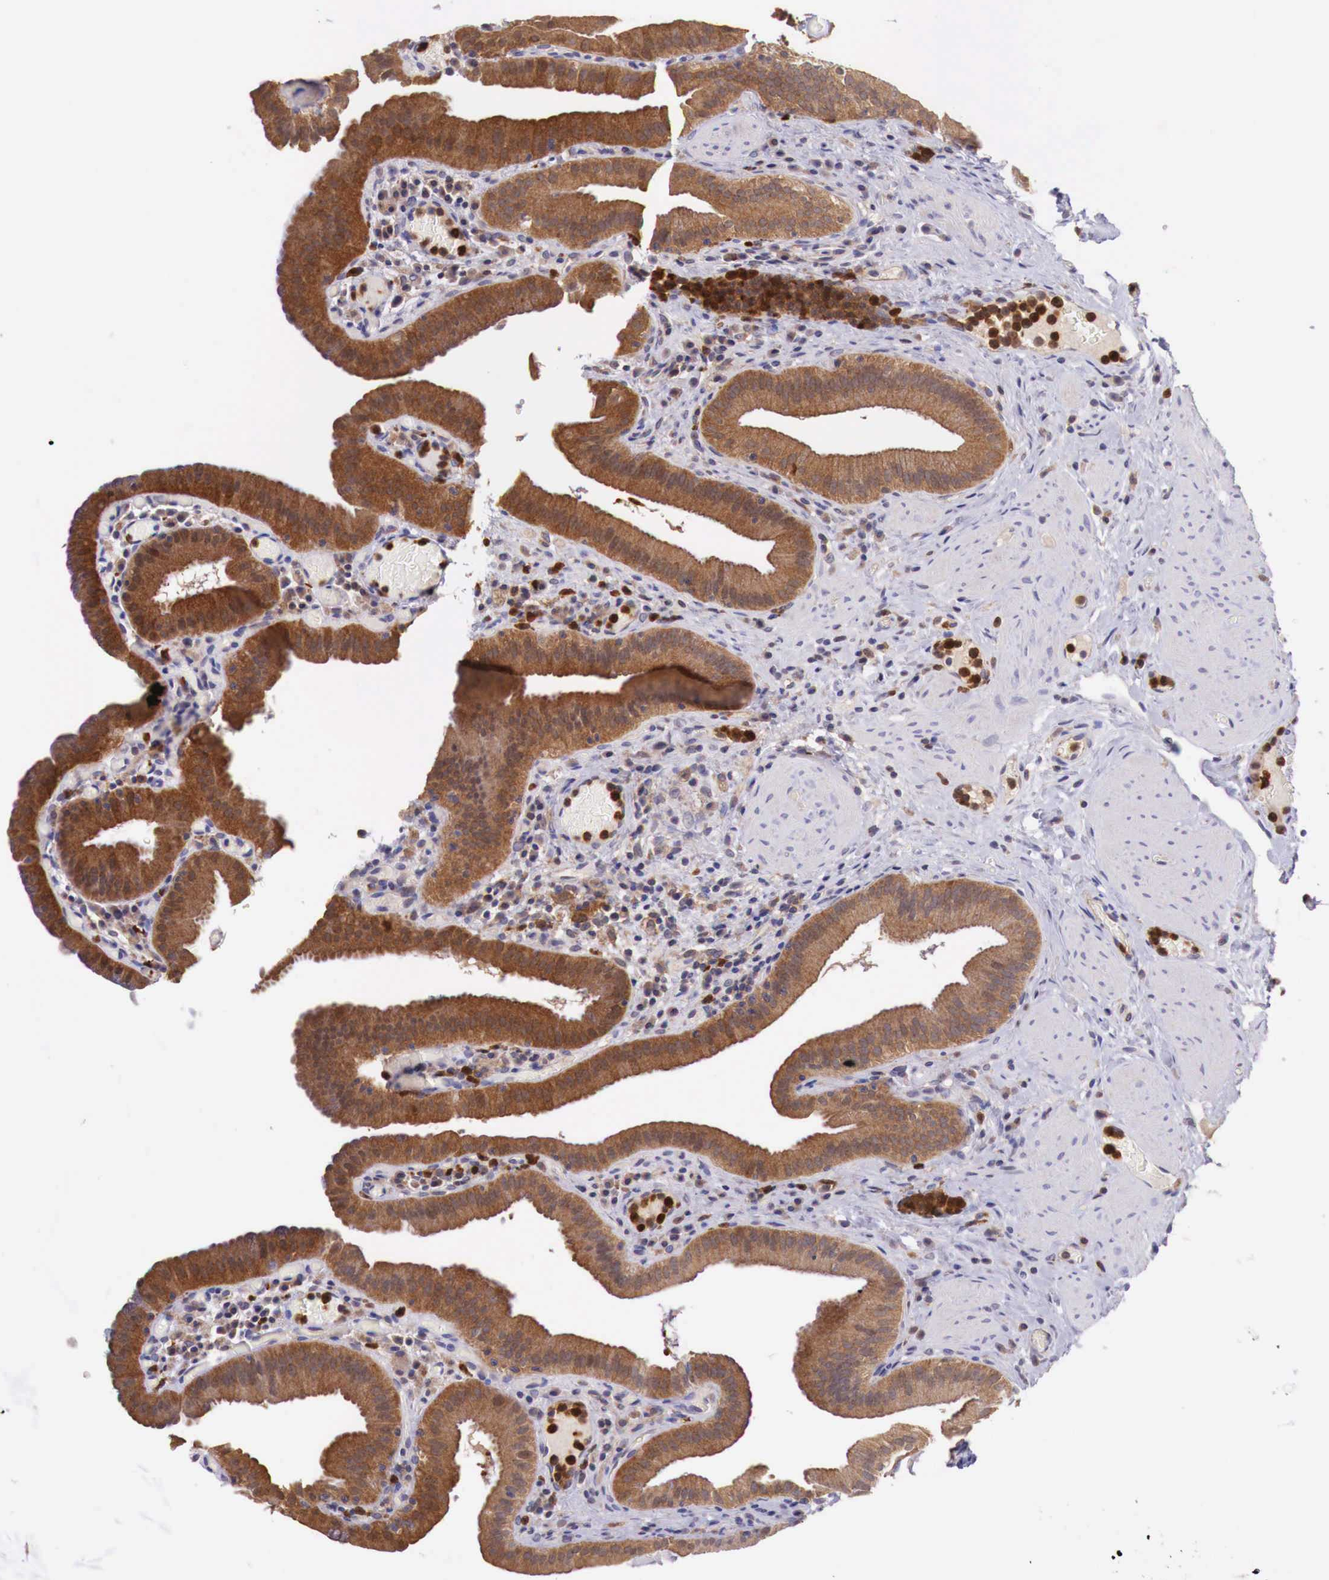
{"staining": {"intensity": "strong", "quantity": ">75%", "location": "cytoplasmic/membranous"}, "tissue": "gallbladder", "cell_type": "Glandular cells", "image_type": "normal", "snomed": [{"axis": "morphology", "description": "Normal tissue, NOS"}, {"axis": "topography", "description": "Gallbladder"}], "caption": "Immunohistochemistry photomicrograph of benign gallbladder: gallbladder stained using immunohistochemistry exhibits high levels of strong protein expression localized specifically in the cytoplasmic/membranous of glandular cells, appearing as a cytoplasmic/membranous brown color.", "gene": "GAB2", "patient": {"sex": "female", "age": 76}}